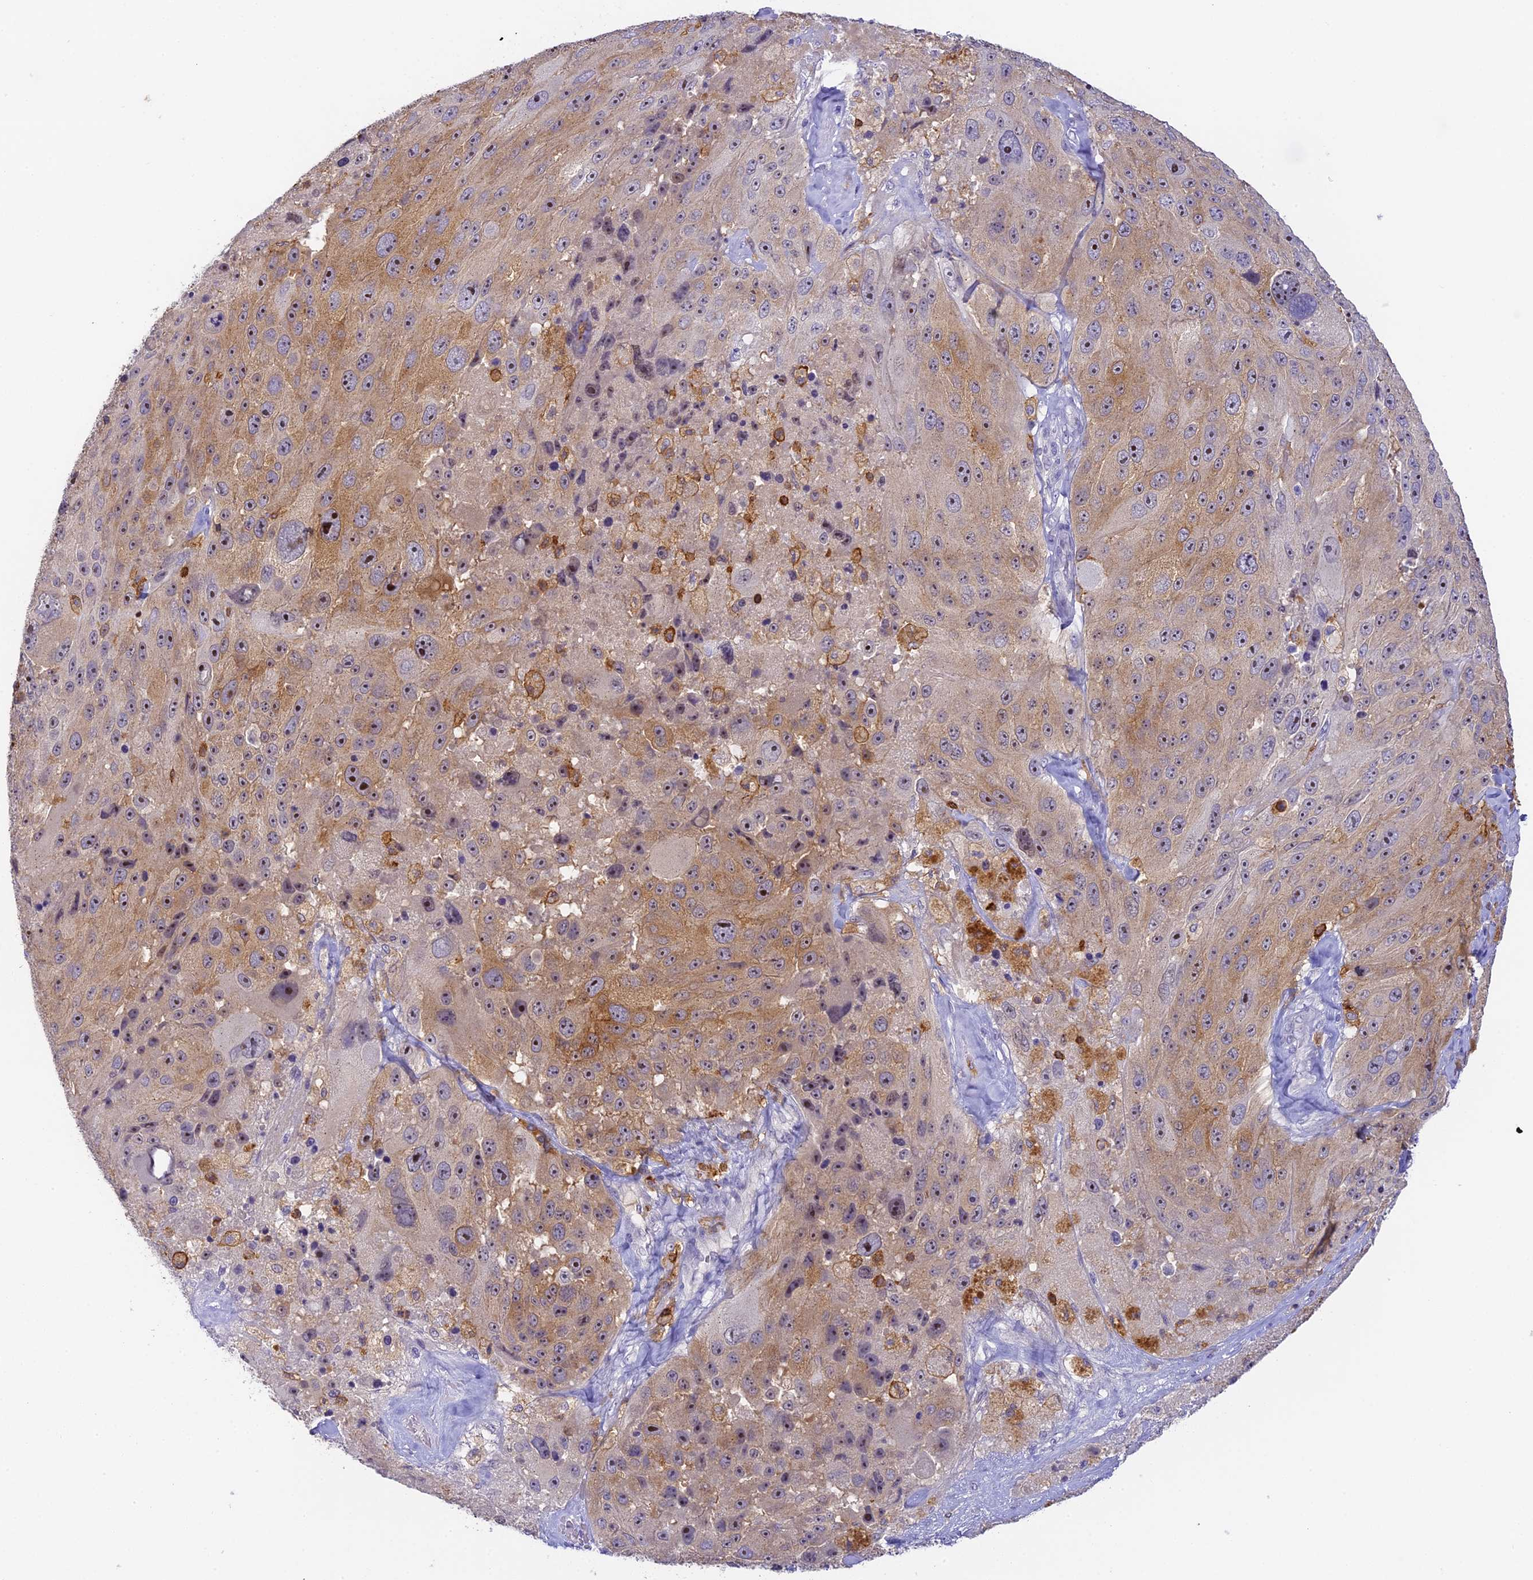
{"staining": {"intensity": "moderate", "quantity": "25%-75%", "location": "cytoplasmic/membranous,nuclear"}, "tissue": "melanoma", "cell_type": "Tumor cells", "image_type": "cancer", "snomed": [{"axis": "morphology", "description": "Malignant melanoma, Metastatic site"}, {"axis": "topography", "description": "Lymph node"}], "caption": "Tumor cells reveal medium levels of moderate cytoplasmic/membranous and nuclear expression in approximately 25%-75% of cells in melanoma. (Stains: DAB (3,3'-diaminobenzidine) in brown, nuclei in blue, Microscopy: brightfield microscopy at high magnification).", "gene": "FYB1", "patient": {"sex": "male", "age": 62}}